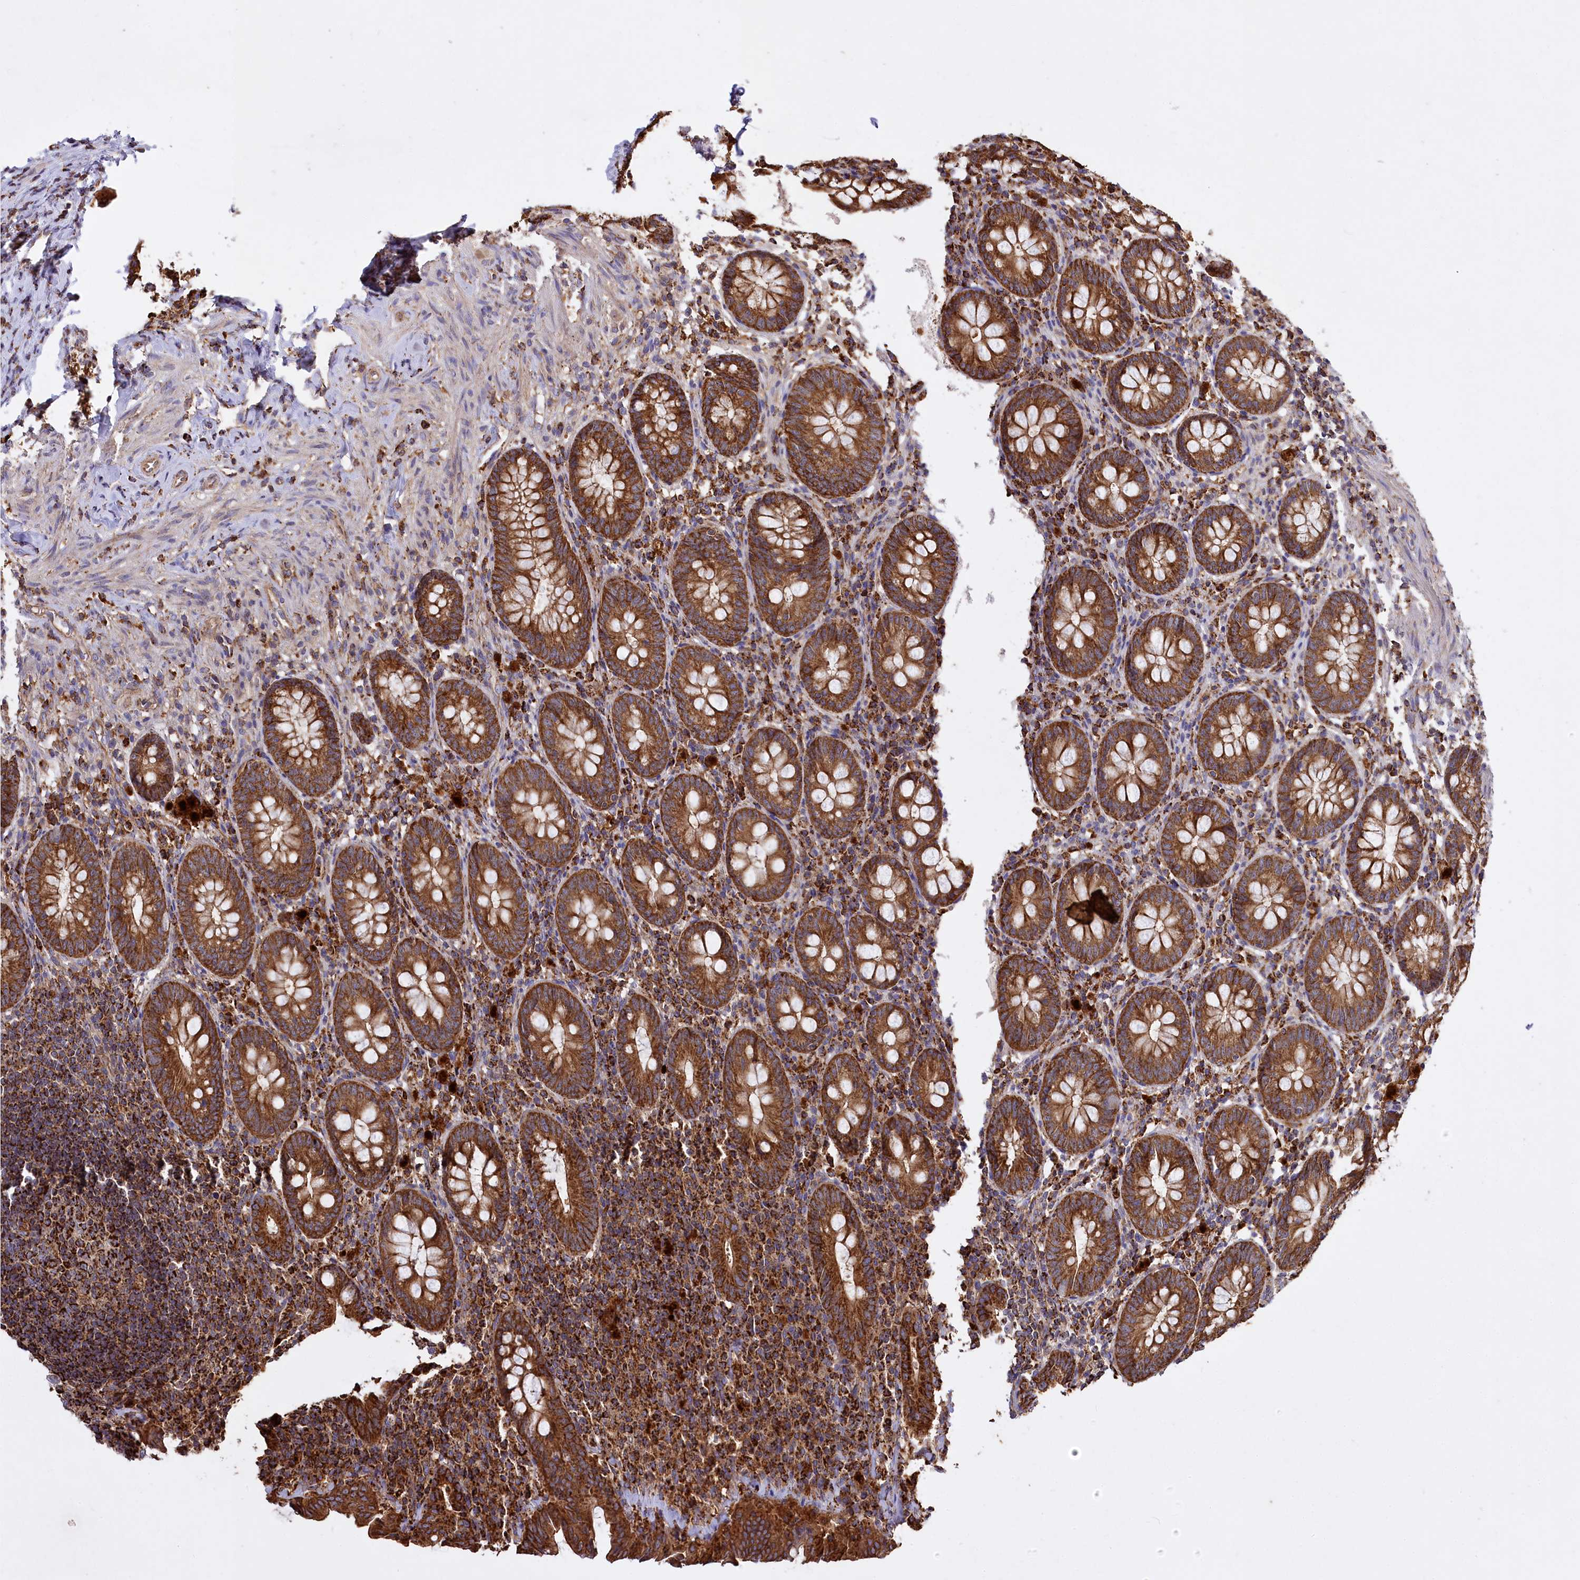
{"staining": {"intensity": "strong", "quantity": ">75%", "location": "cytoplasmic/membranous"}, "tissue": "appendix", "cell_type": "Glandular cells", "image_type": "normal", "snomed": [{"axis": "morphology", "description": "Normal tissue, NOS"}, {"axis": "topography", "description": "Appendix"}], "caption": "An IHC photomicrograph of benign tissue is shown. Protein staining in brown highlights strong cytoplasmic/membranous positivity in appendix within glandular cells.", "gene": "CARD19", "patient": {"sex": "female", "age": 54}}